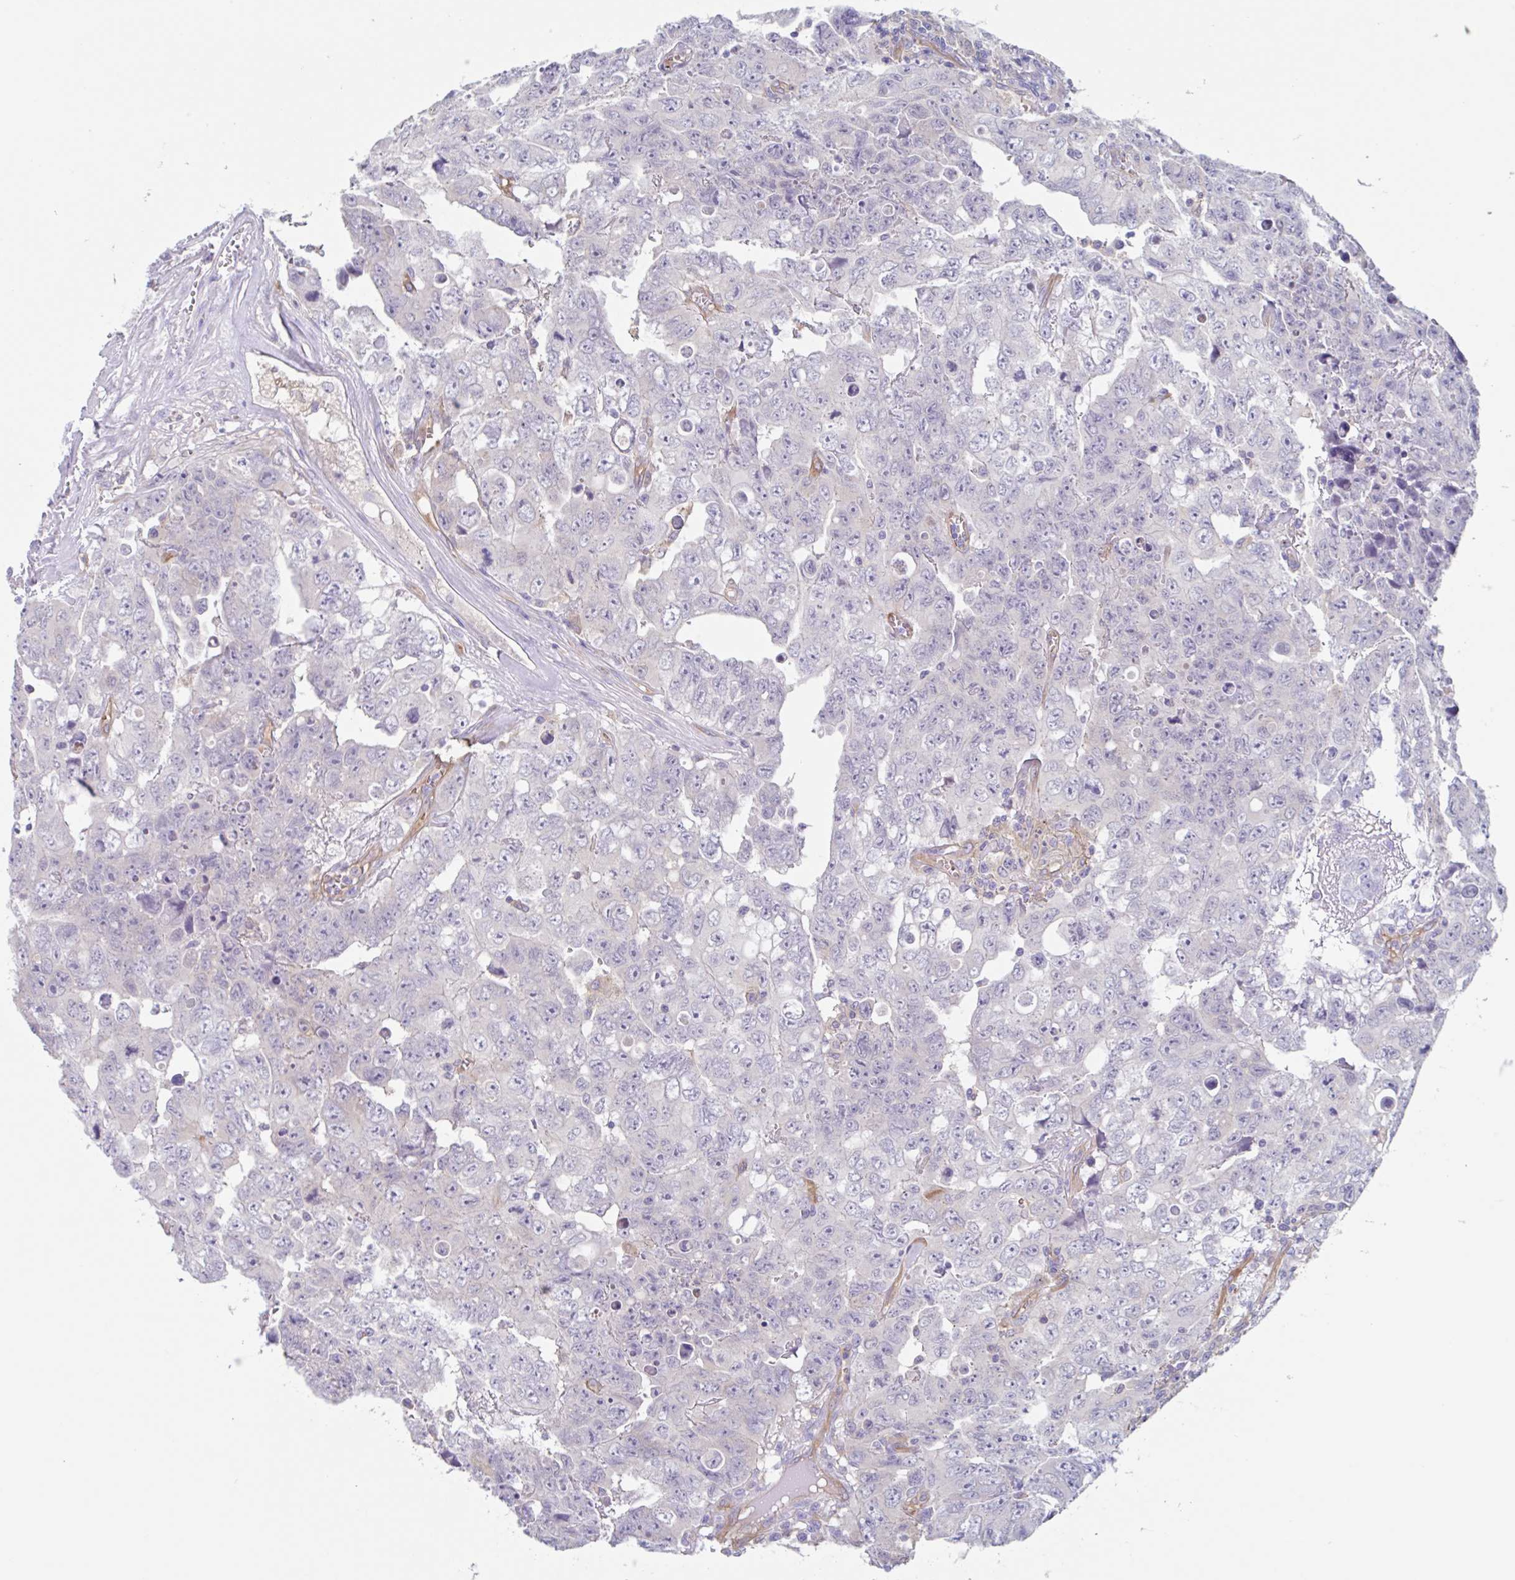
{"staining": {"intensity": "negative", "quantity": "none", "location": "none"}, "tissue": "testis cancer", "cell_type": "Tumor cells", "image_type": "cancer", "snomed": [{"axis": "morphology", "description": "Carcinoma, Embryonal, NOS"}, {"axis": "topography", "description": "Testis"}], "caption": "DAB immunohistochemical staining of testis embryonal carcinoma demonstrates no significant positivity in tumor cells. The staining is performed using DAB brown chromogen with nuclei counter-stained in using hematoxylin.", "gene": "EHD4", "patient": {"sex": "male", "age": 24}}